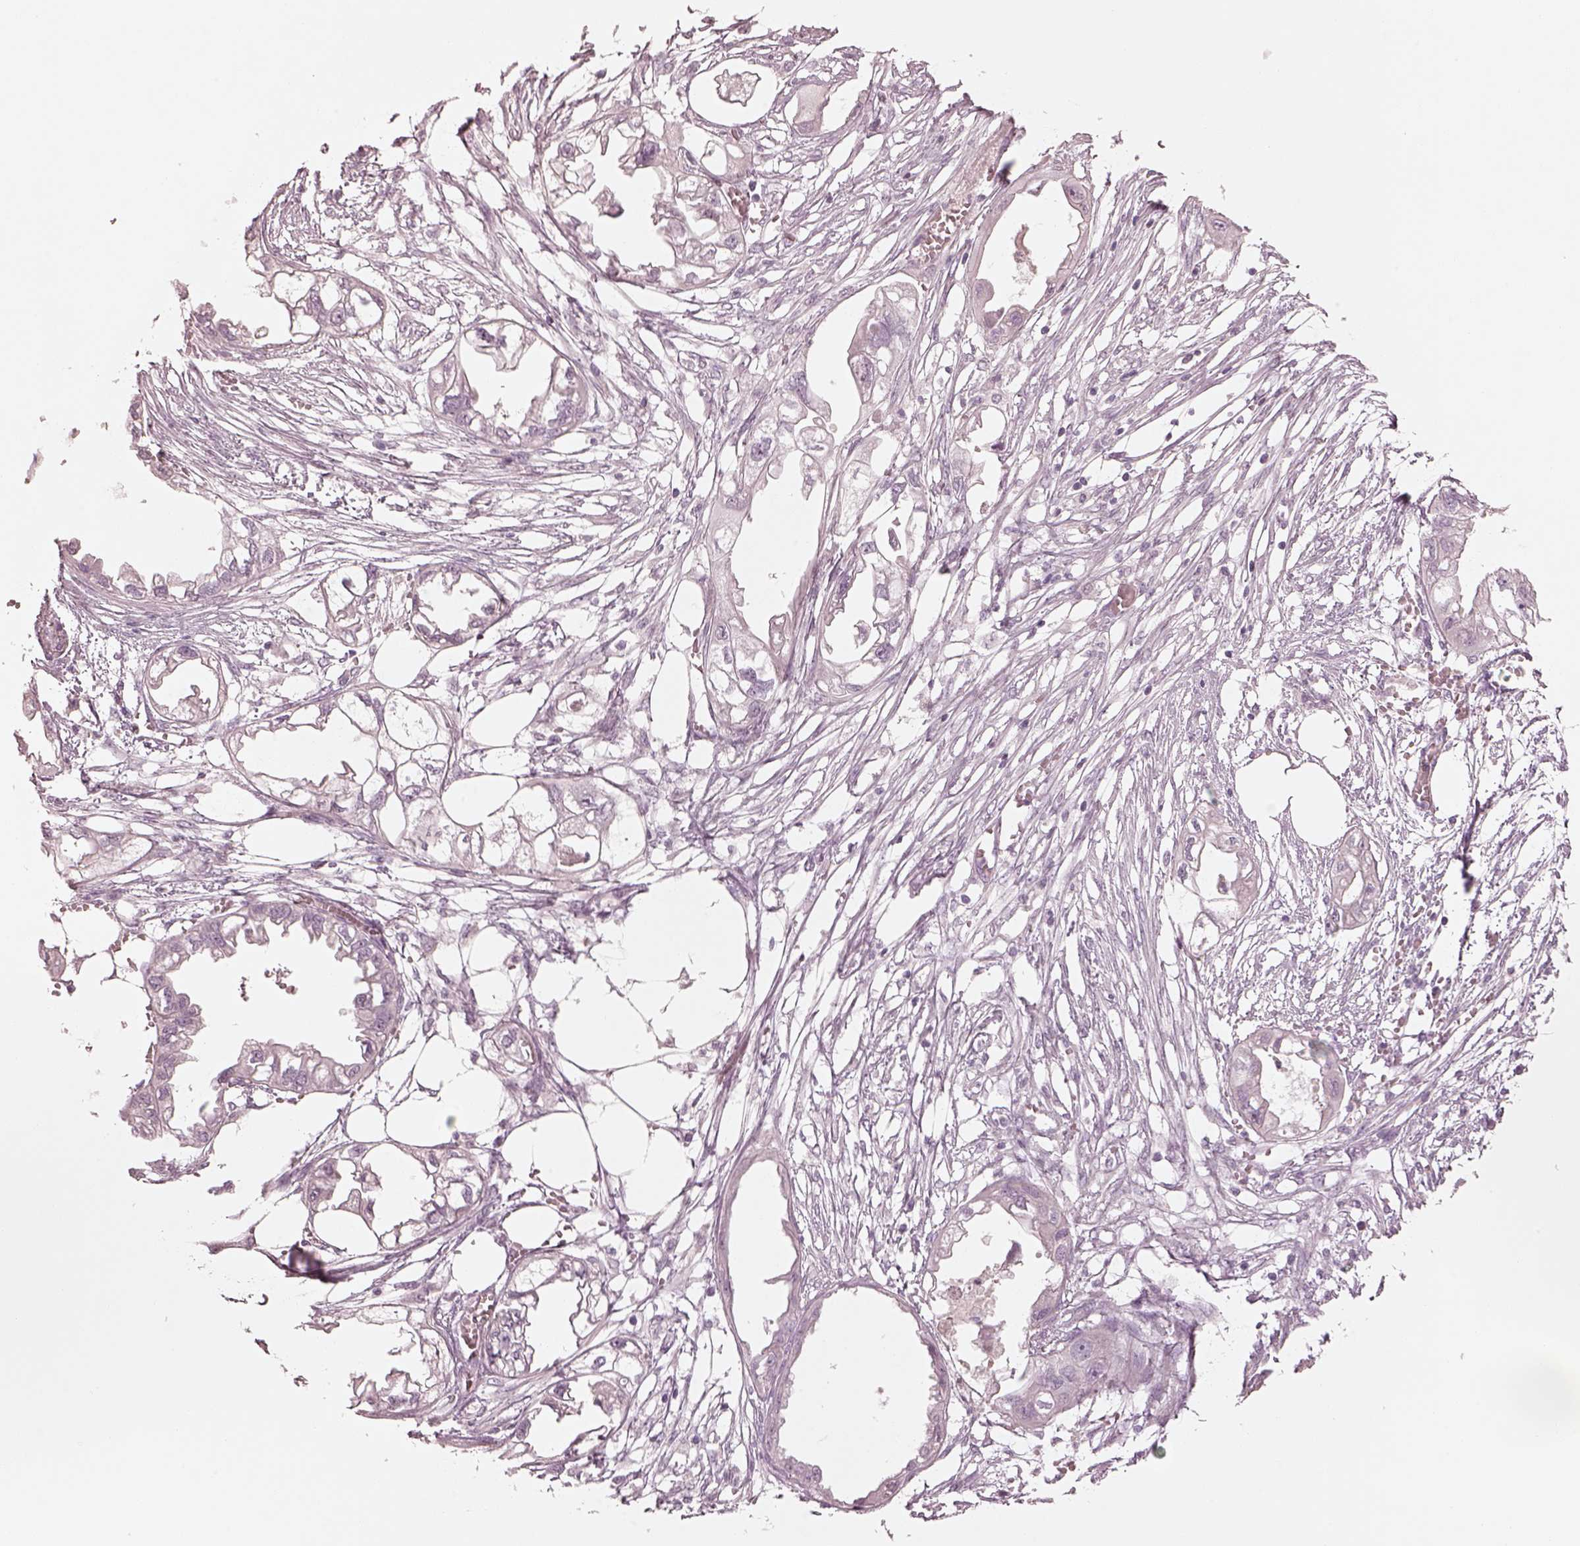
{"staining": {"intensity": "negative", "quantity": "none", "location": "none"}, "tissue": "endometrial cancer", "cell_type": "Tumor cells", "image_type": "cancer", "snomed": [{"axis": "morphology", "description": "Adenocarcinoma, NOS"}, {"axis": "morphology", "description": "Adenocarcinoma, metastatic, NOS"}, {"axis": "topography", "description": "Adipose tissue"}, {"axis": "topography", "description": "Endometrium"}], "caption": "Immunohistochemical staining of human endometrial cancer (metastatic adenocarcinoma) displays no significant staining in tumor cells.", "gene": "SPATA6L", "patient": {"sex": "female", "age": 67}}